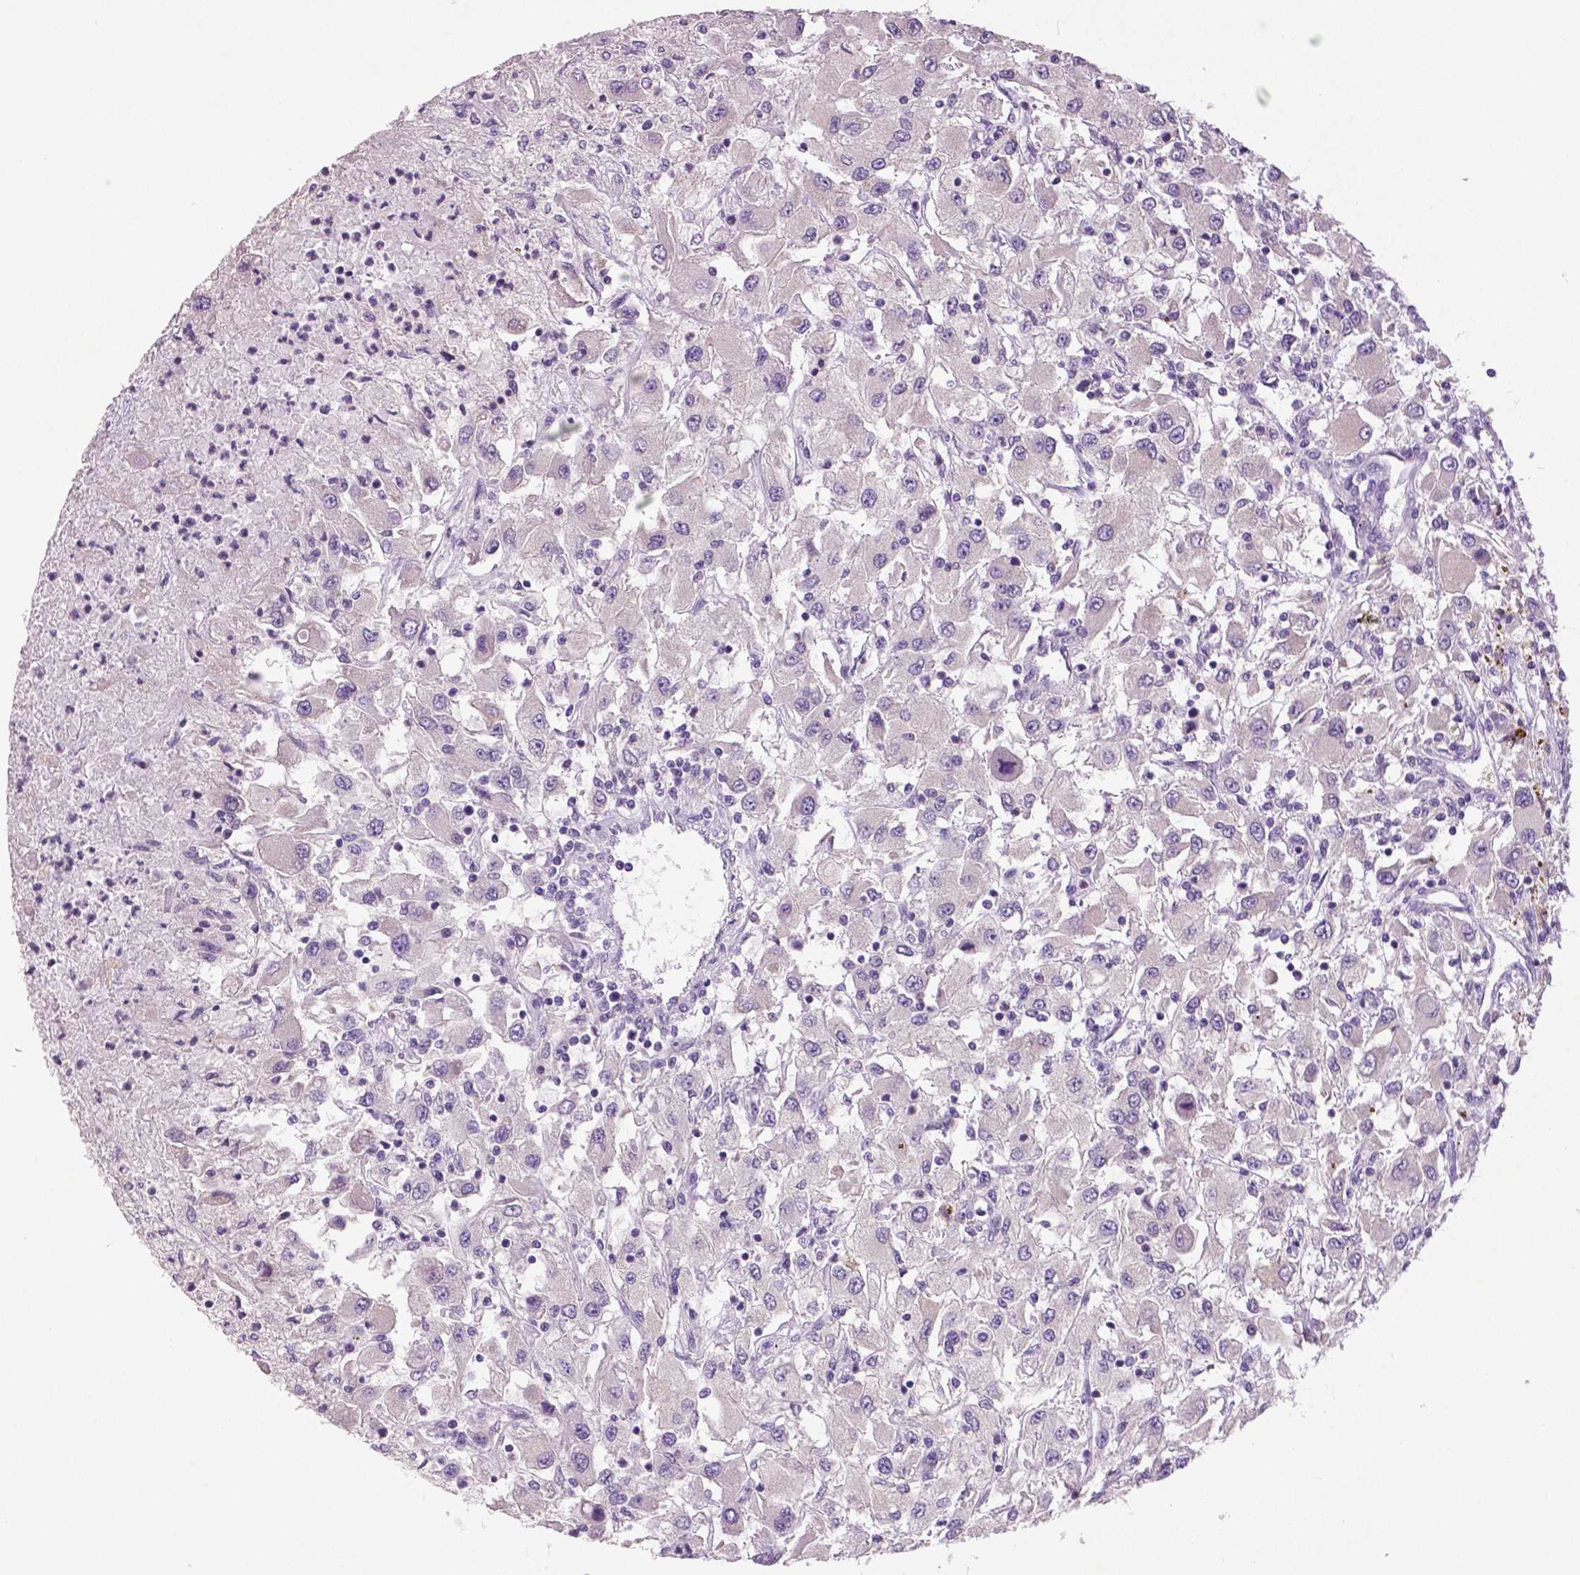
{"staining": {"intensity": "negative", "quantity": "none", "location": "none"}, "tissue": "renal cancer", "cell_type": "Tumor cells", "image_type": "cancer", "snomed": [{"axis": "morphology", "description": "Adenocarcinoma, NOS"}, {"axis": "topography", "description": "Kidney"}], "caption": "IHC of human renal adenocarcinoma shows no staining in tumor cells.", "gene": "DNAH12", "patient": {"sex": "female", "age": 67}}